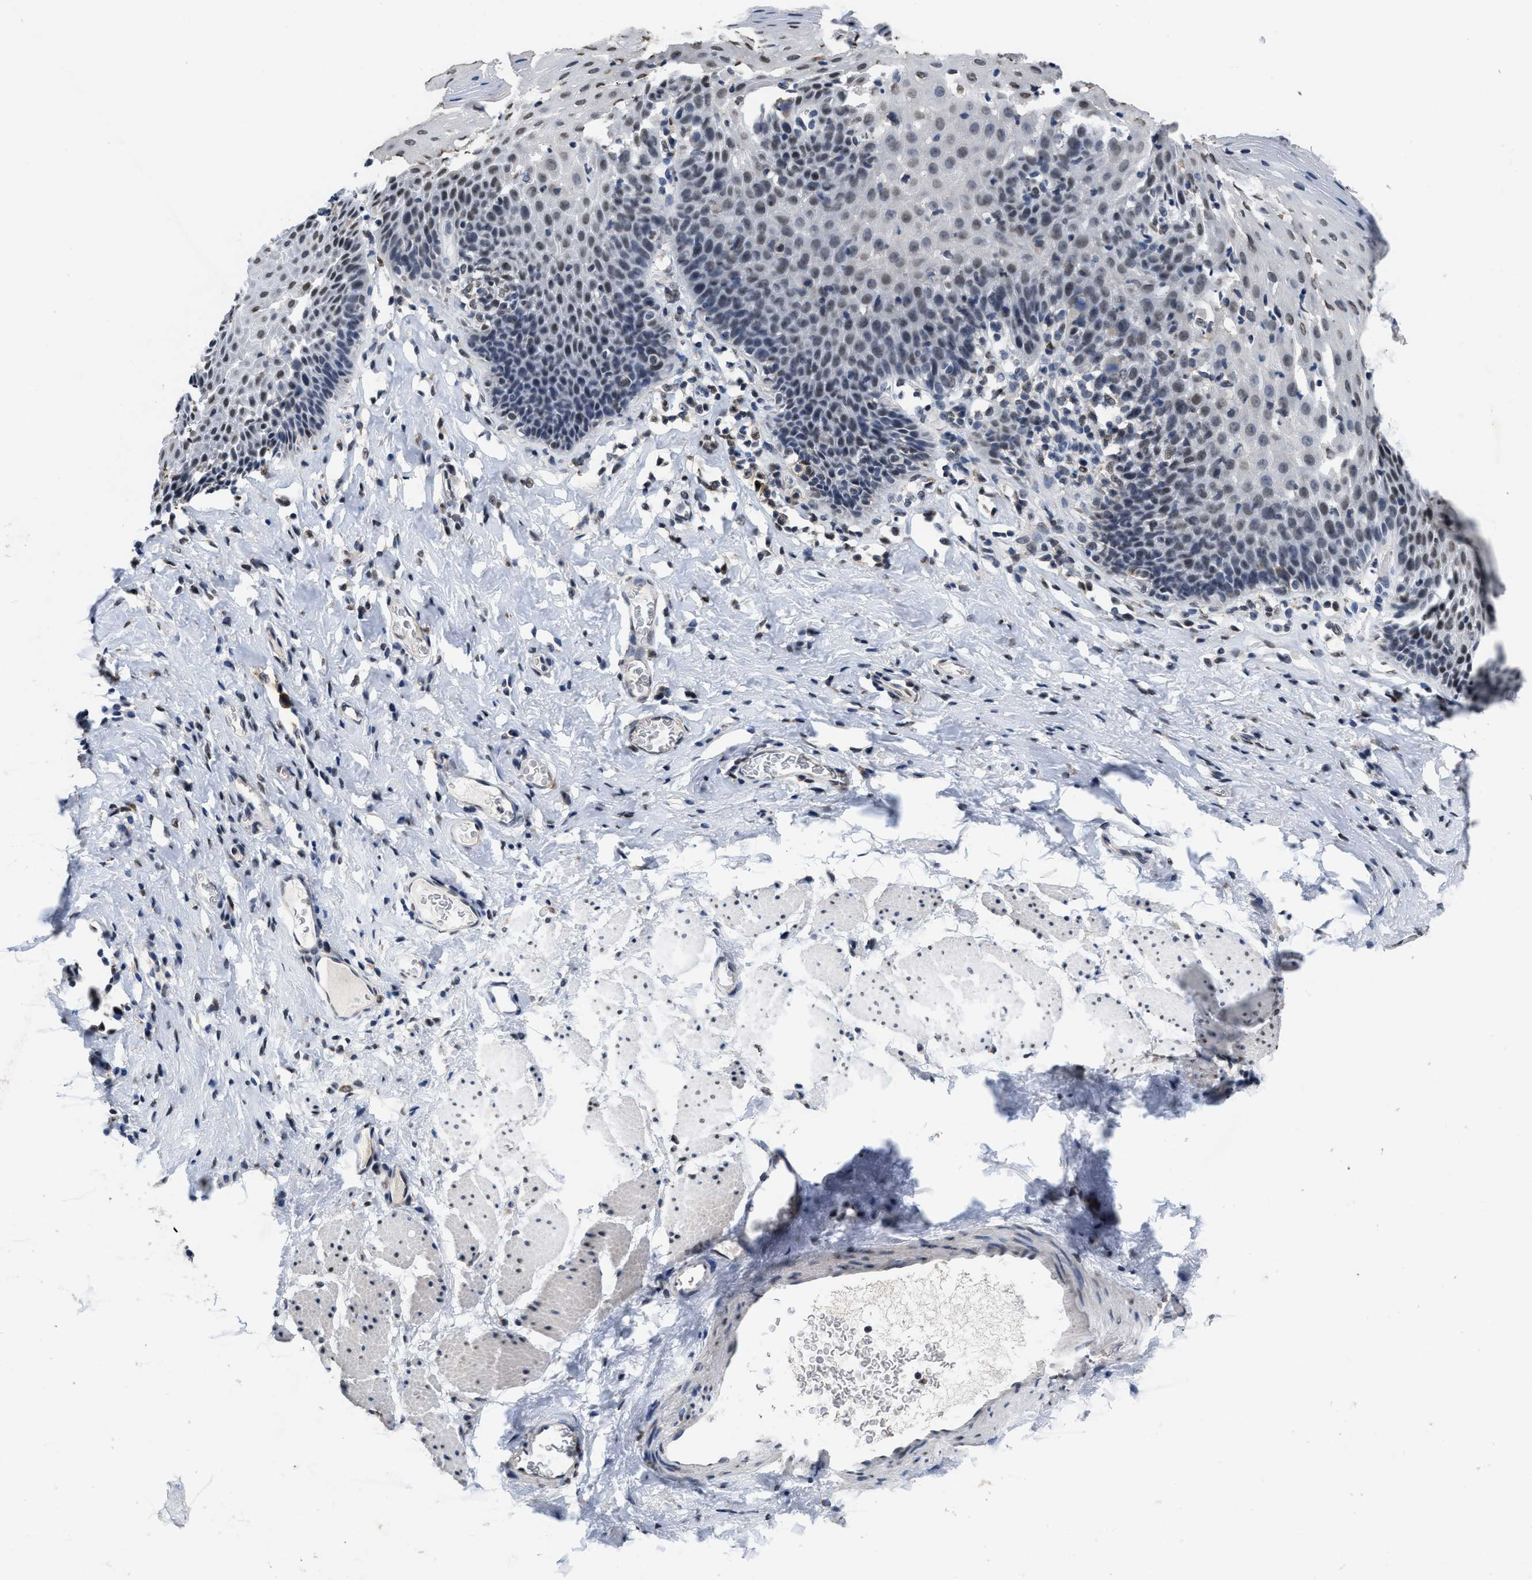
{"staining": {"intensity": "weak", "quantity": "<25%", "location": "nuclear"}, "tissue": "esophagus", "cell_type": "Squamous epithelial cells", "image_type": "normal", "snomed": [{"axis": "morphology", "description": "Normal tissue, NOS"}, {"axis": "topography", "description": "Esophagus"}], "caption": "Image shows no protein positivity in squamous epithelial cells of benign esophagus.", "gene": "SUPT16H", "patient": {"sex": "female", "age": 61}}